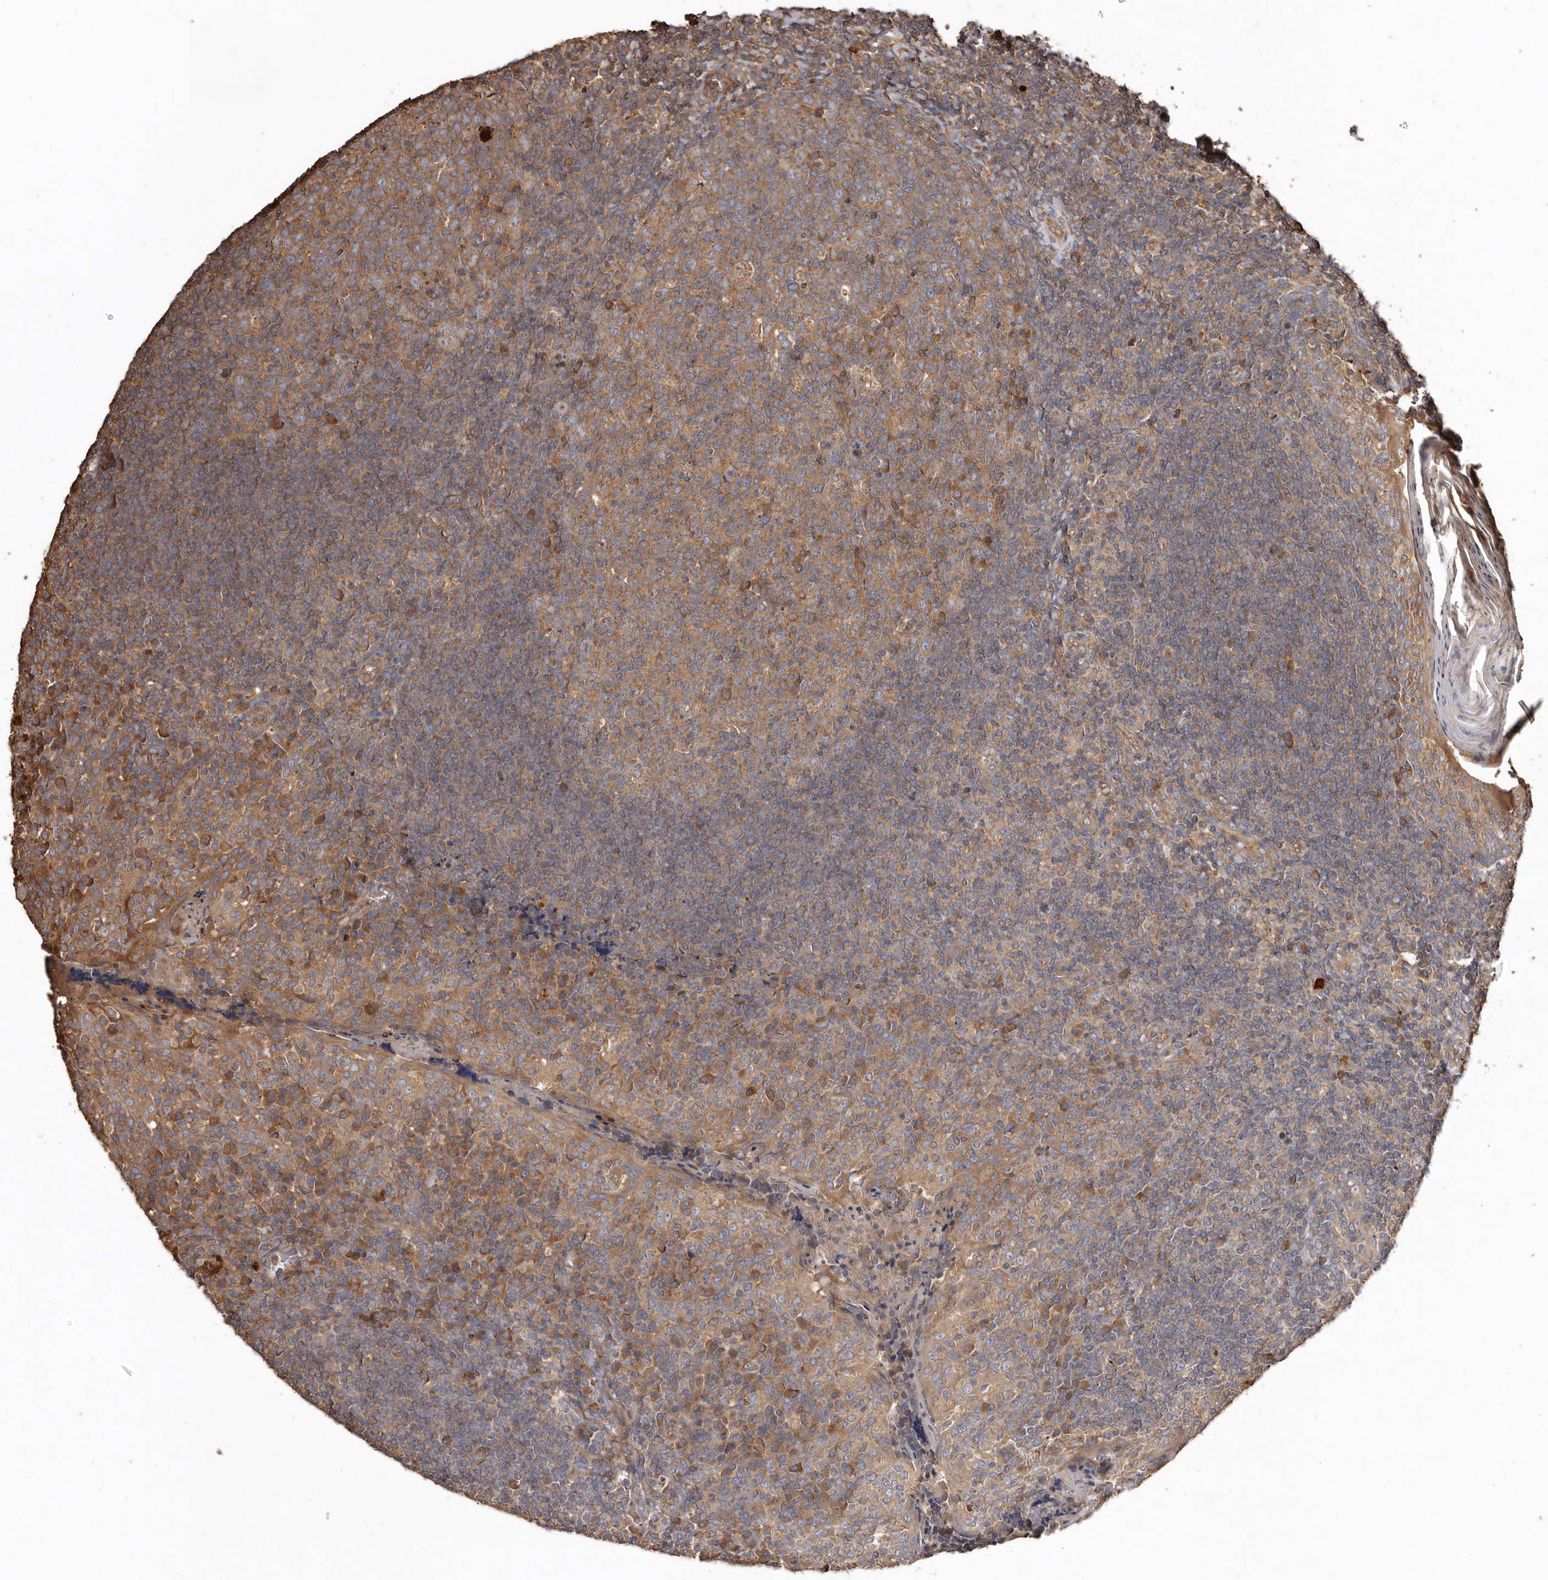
{"staining": {"intensity": "moderate", "quantity": ">75%", "location": "cytoplasmic/membranous"}, "tissue": "tonsil", "cell_type": "Germinal center cells", "image_type": "normal", "snomed": [{"axis": "morphology", "description": "Normal tissue, NOS"}, {"axis": "topography", "description": "Tonsil"}], "caption": "Immunohistochemistry (IHC) of unremarkable tonsil shows medium levels of moderate cytoplasmic/membranous staining in about >75% of germinal center cells.", "gene": "FLCN", "patient": {"sex": "female", "age": 19}}